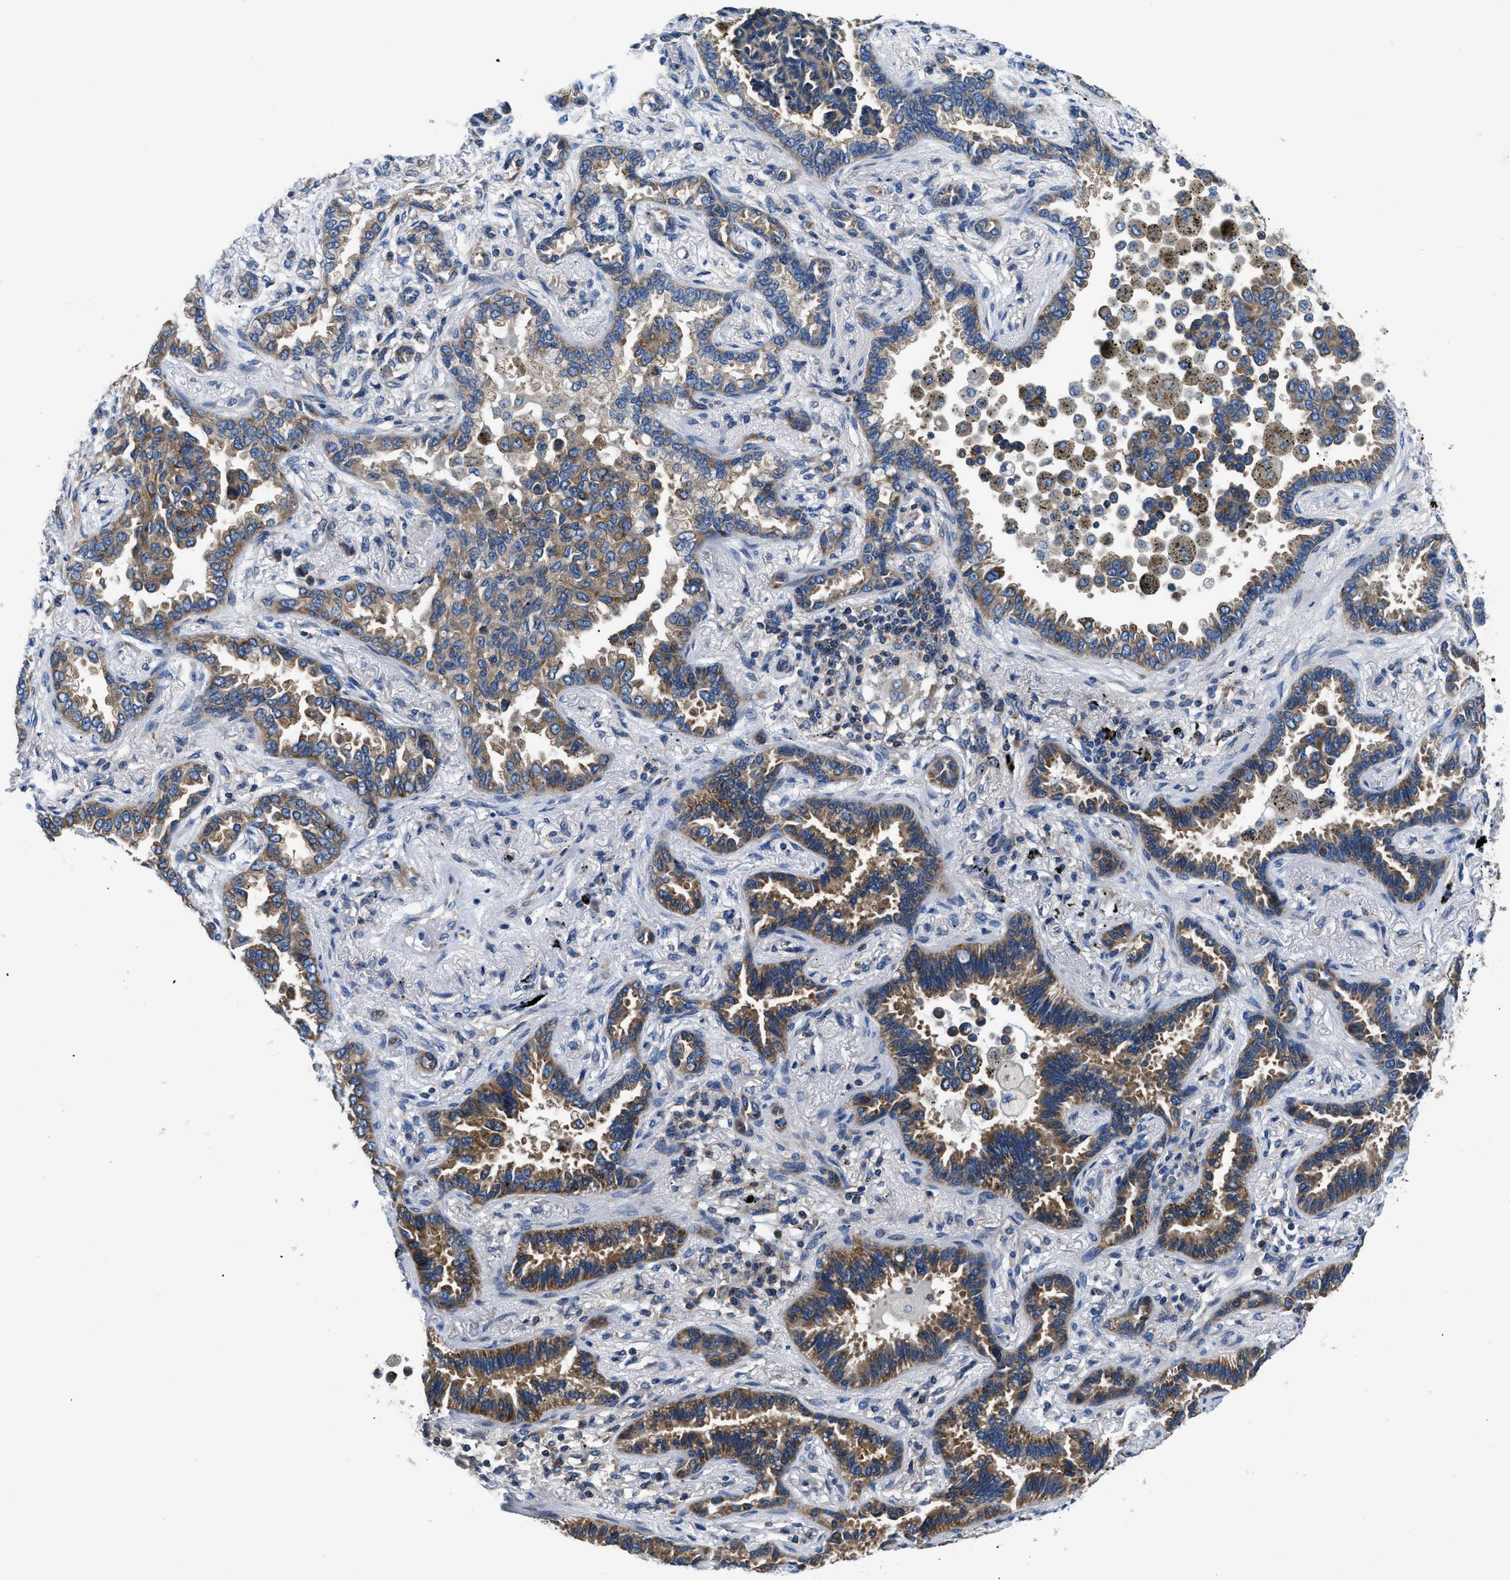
{"staining": {"intensity": "strong", "quantity": "25%-75%", "location": "cytoplasmic/membranous"}, "tissue": "lung cancer", "cell_type": "Tumor cells", "image_type": "cancer", "snomed": [{"axis": "morphology", "description": "Normal tissue, NOS"}, {"axis": "morphology", "description": "Adenocarcinoma, NOS"}, {"axis": "topography", "description": "Lung"}], "caption": "Immunohistochemical staining of adenocarcinoma (lung) reveals strong cytoplasmic/membranous protein positivity in approximately 25%-75% of tumor cells.", "gene": "ABCF1", "patient": {"sex": "male", "age": 59}}